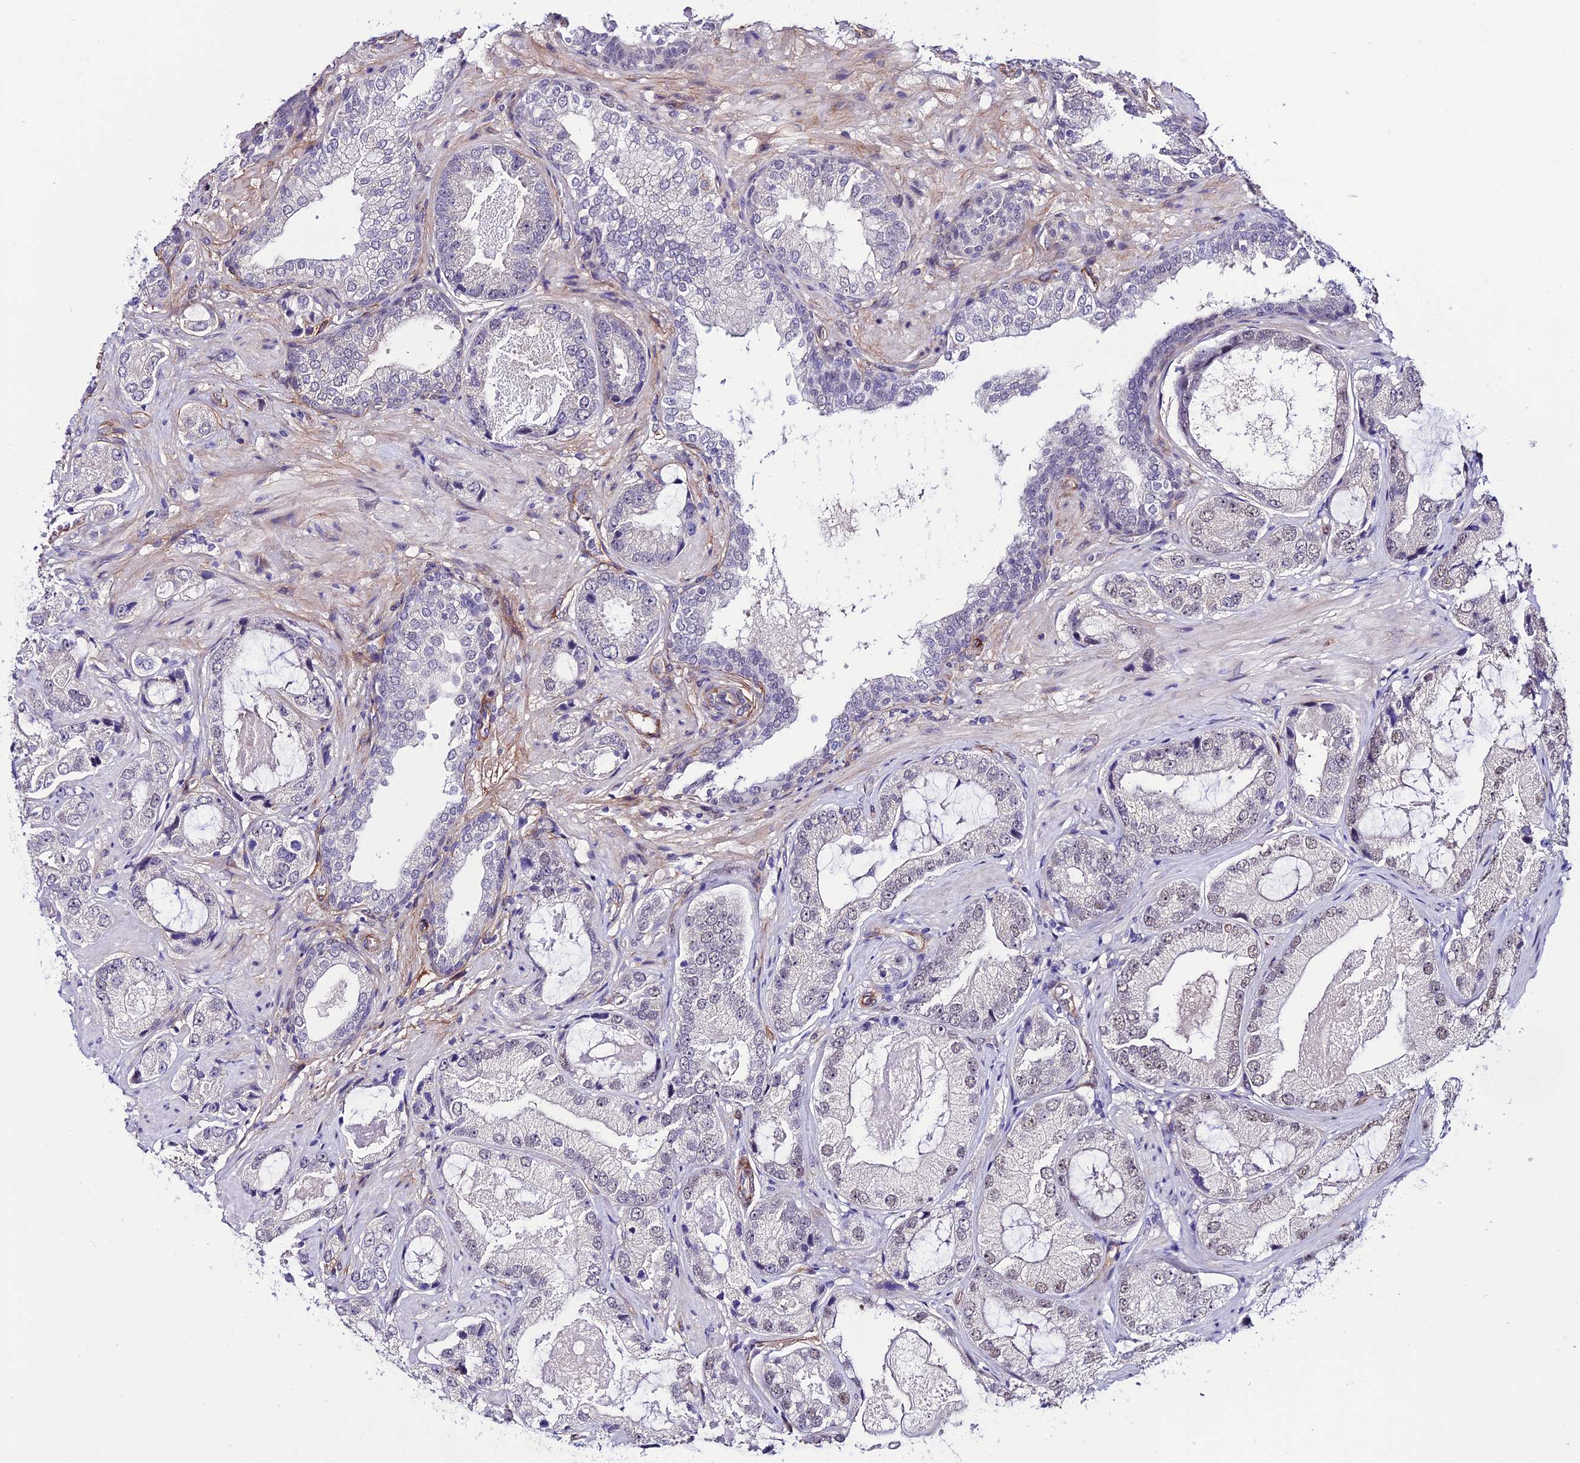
{"staining": {"intensity": "weak", "quantity": "<25%", "location": "nuclear"}, "tissue": "prostate cancer", "cell_type": "Tumor cells", "image_type": "cancer", "snomed": [{"axis": "morphology", "description": "Adenocarcinoma, High grade"}, {"axis": "topography", "description": "Prostate"}], "caption": "Tumor cells show no significant protein expression in prostate cancer (adenocarcinoma (high-grade)). Nuclei are stained in blue.", "gene": "SYT15", "patient": {"sex": "male", "age": 59}}